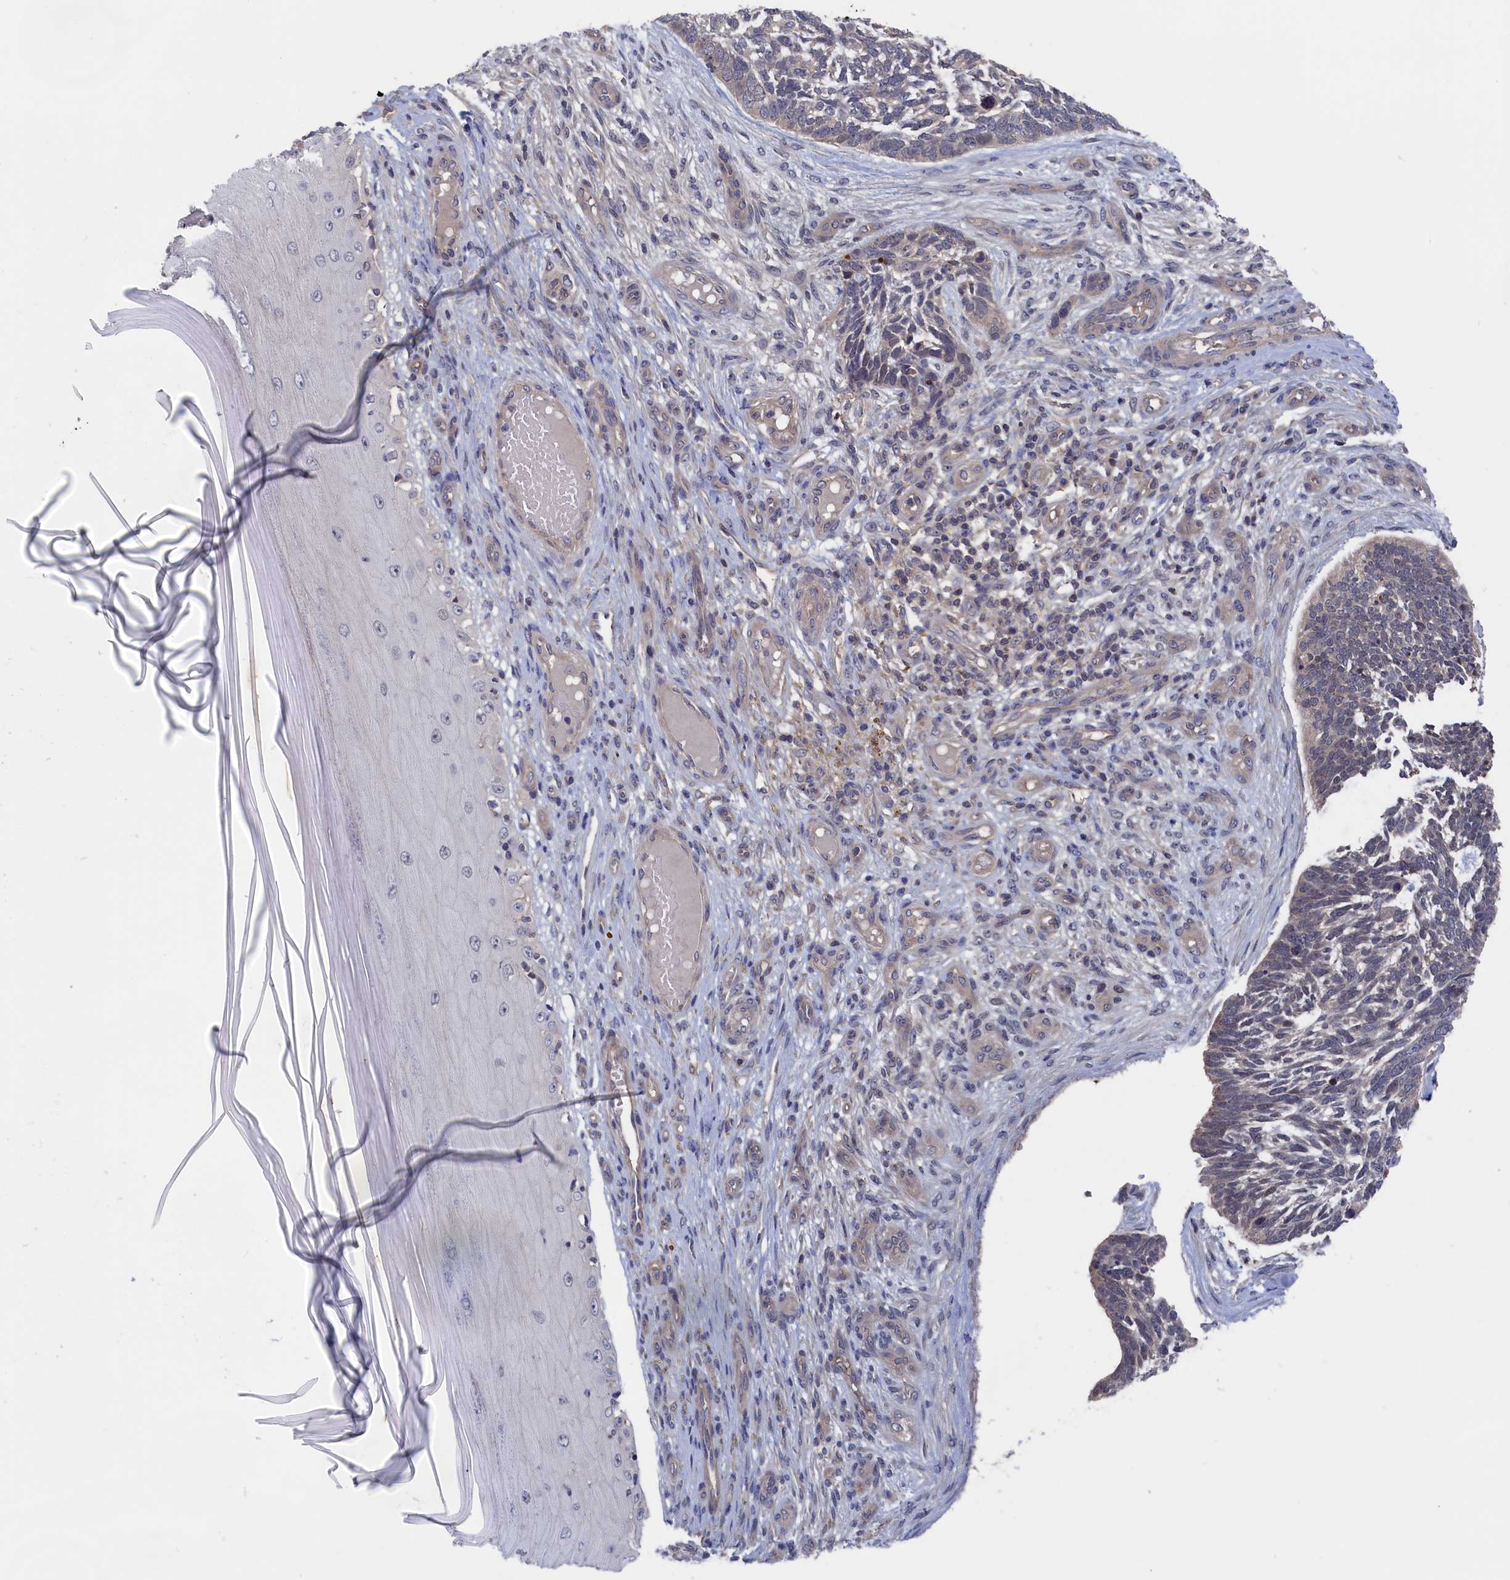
{"staining": {"intensity": "negative", "quantity": "none", "location": "none"}, "tissue": "skin cancer", "cell_type": "Tumor cells", "image_type": "cancer", "snomed": [{"axis": "morphology", "description": "Basal cell carcinoma"}, {"axis": "topography", "description": "Skin"}], "caption": "High power microscopy histopathology image of an immunohistochemistry histopathology image of skin cancer (basal cell carcinoma), revealing no significant expression in tumor cells.", "gene": "NUTF2", "patient": {"sex": "male", "age": 88}}